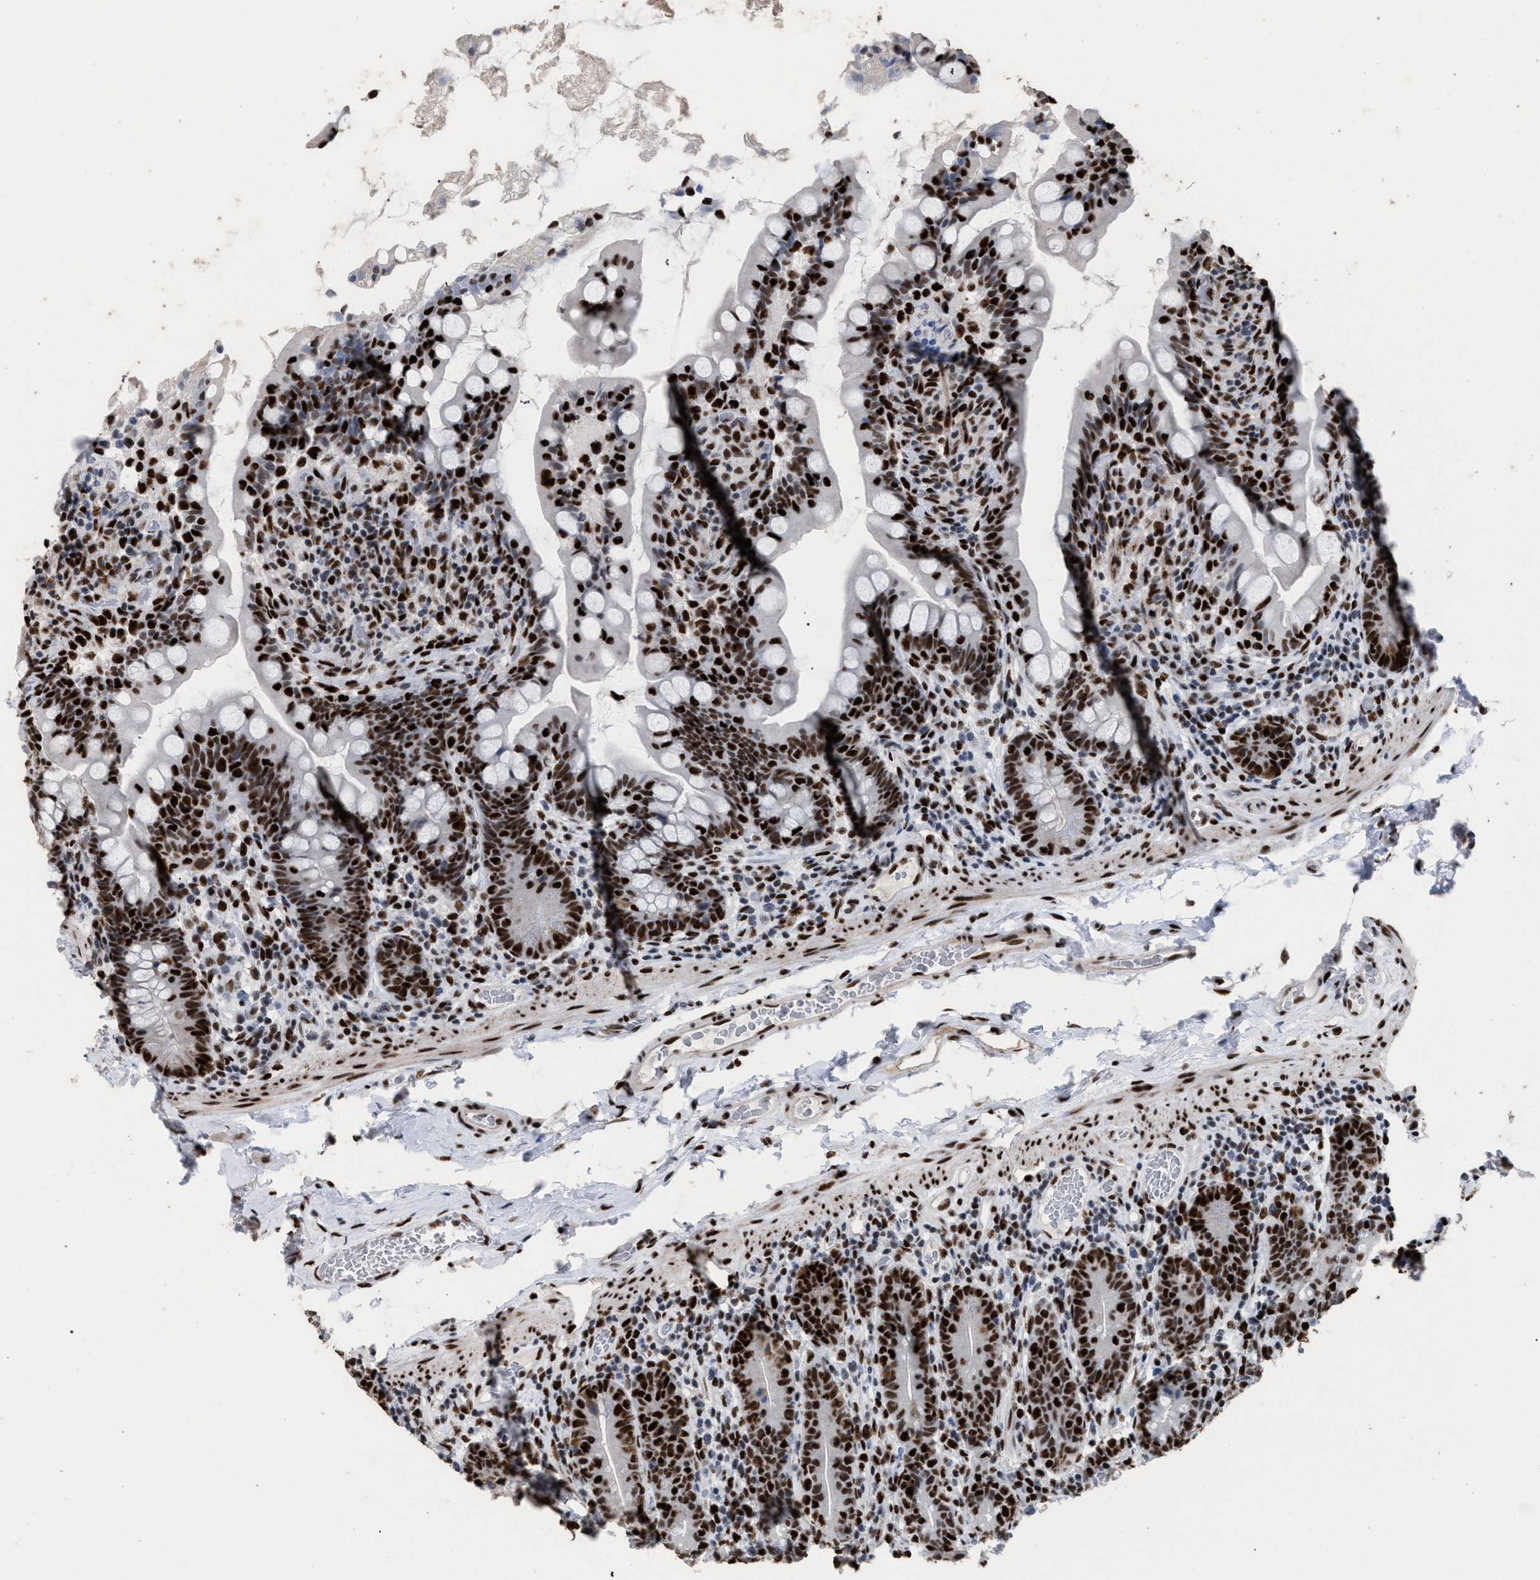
{"staining": {"intensity": "strong", "quantity": "25%-75%", "location": "nuclear"}, "tissue": "small intestine", "cell_type": "Glandular cells", "image_type": "normal", "snomed": [{"axis": "morphology", "description": "Normal tissue, NOS"}, {"axis": "topography", "description": "Small intestine"}], "caption": "Strong nuclear positivity for a protein is identified in about 25%-75% of glandular cells of unremarkable small intestine using immunohistochemistry (IHC).", "gene": "TP53BP1", "patient": {"sex": "female", "age": 56}}